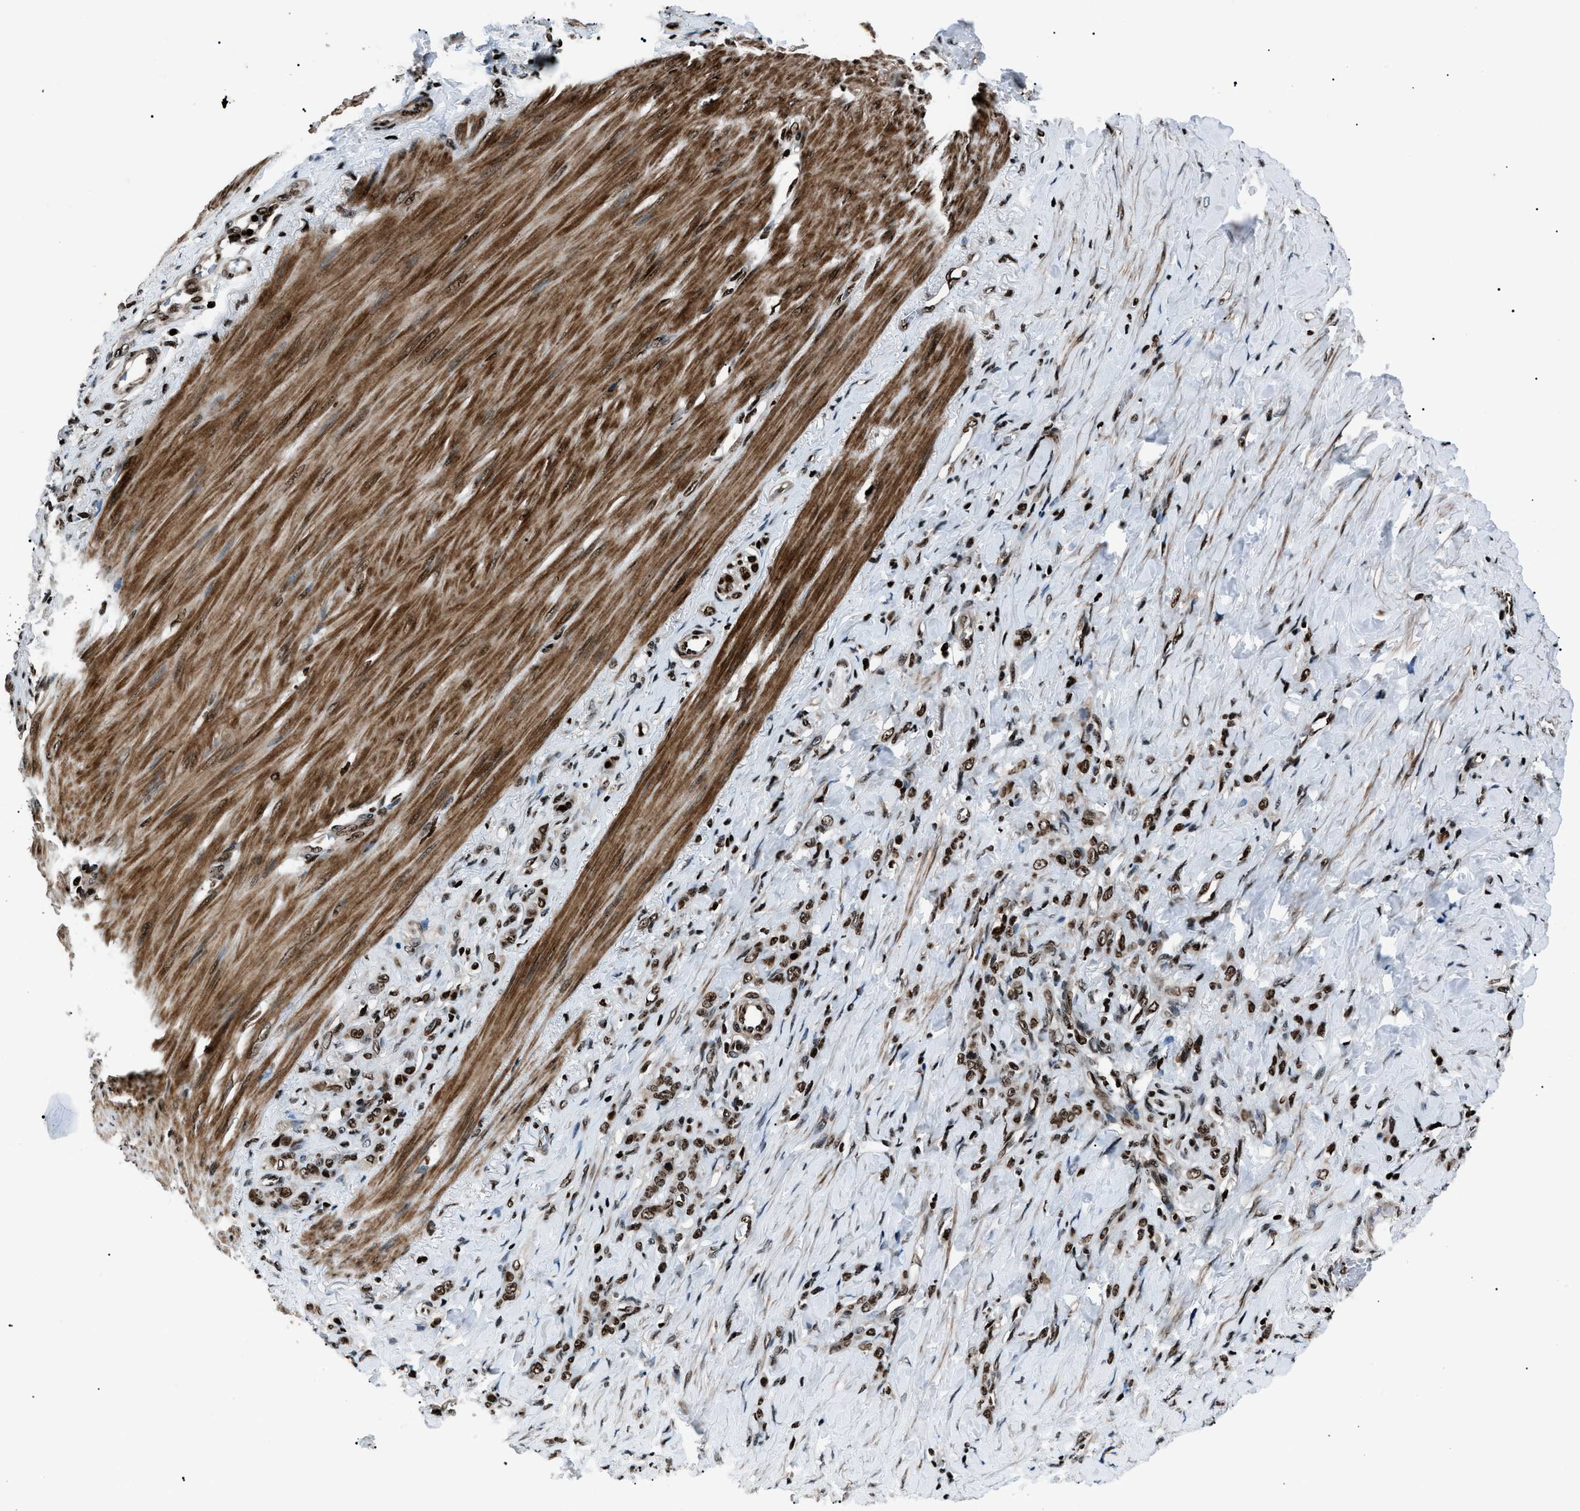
{"staining": {"intensity": "moderate", "quantity": ">75%", "location": "nuclear"}, "tissue": "stomach cancer", "cell_type": "Tumor cells", "image_type": "cancer", "snomed": [{"axis": "morphology", "description": "Adenocarcinoma, NOS"}, {"axis": "topography", "description": "Stomach"}], "caption": "A medium amount of moderate nuclear positivity is present in about >75% of tumor cells in stomach cancer tissue.", "gene": "PRKX", "patient": {"sex": "male", "age": 82}}